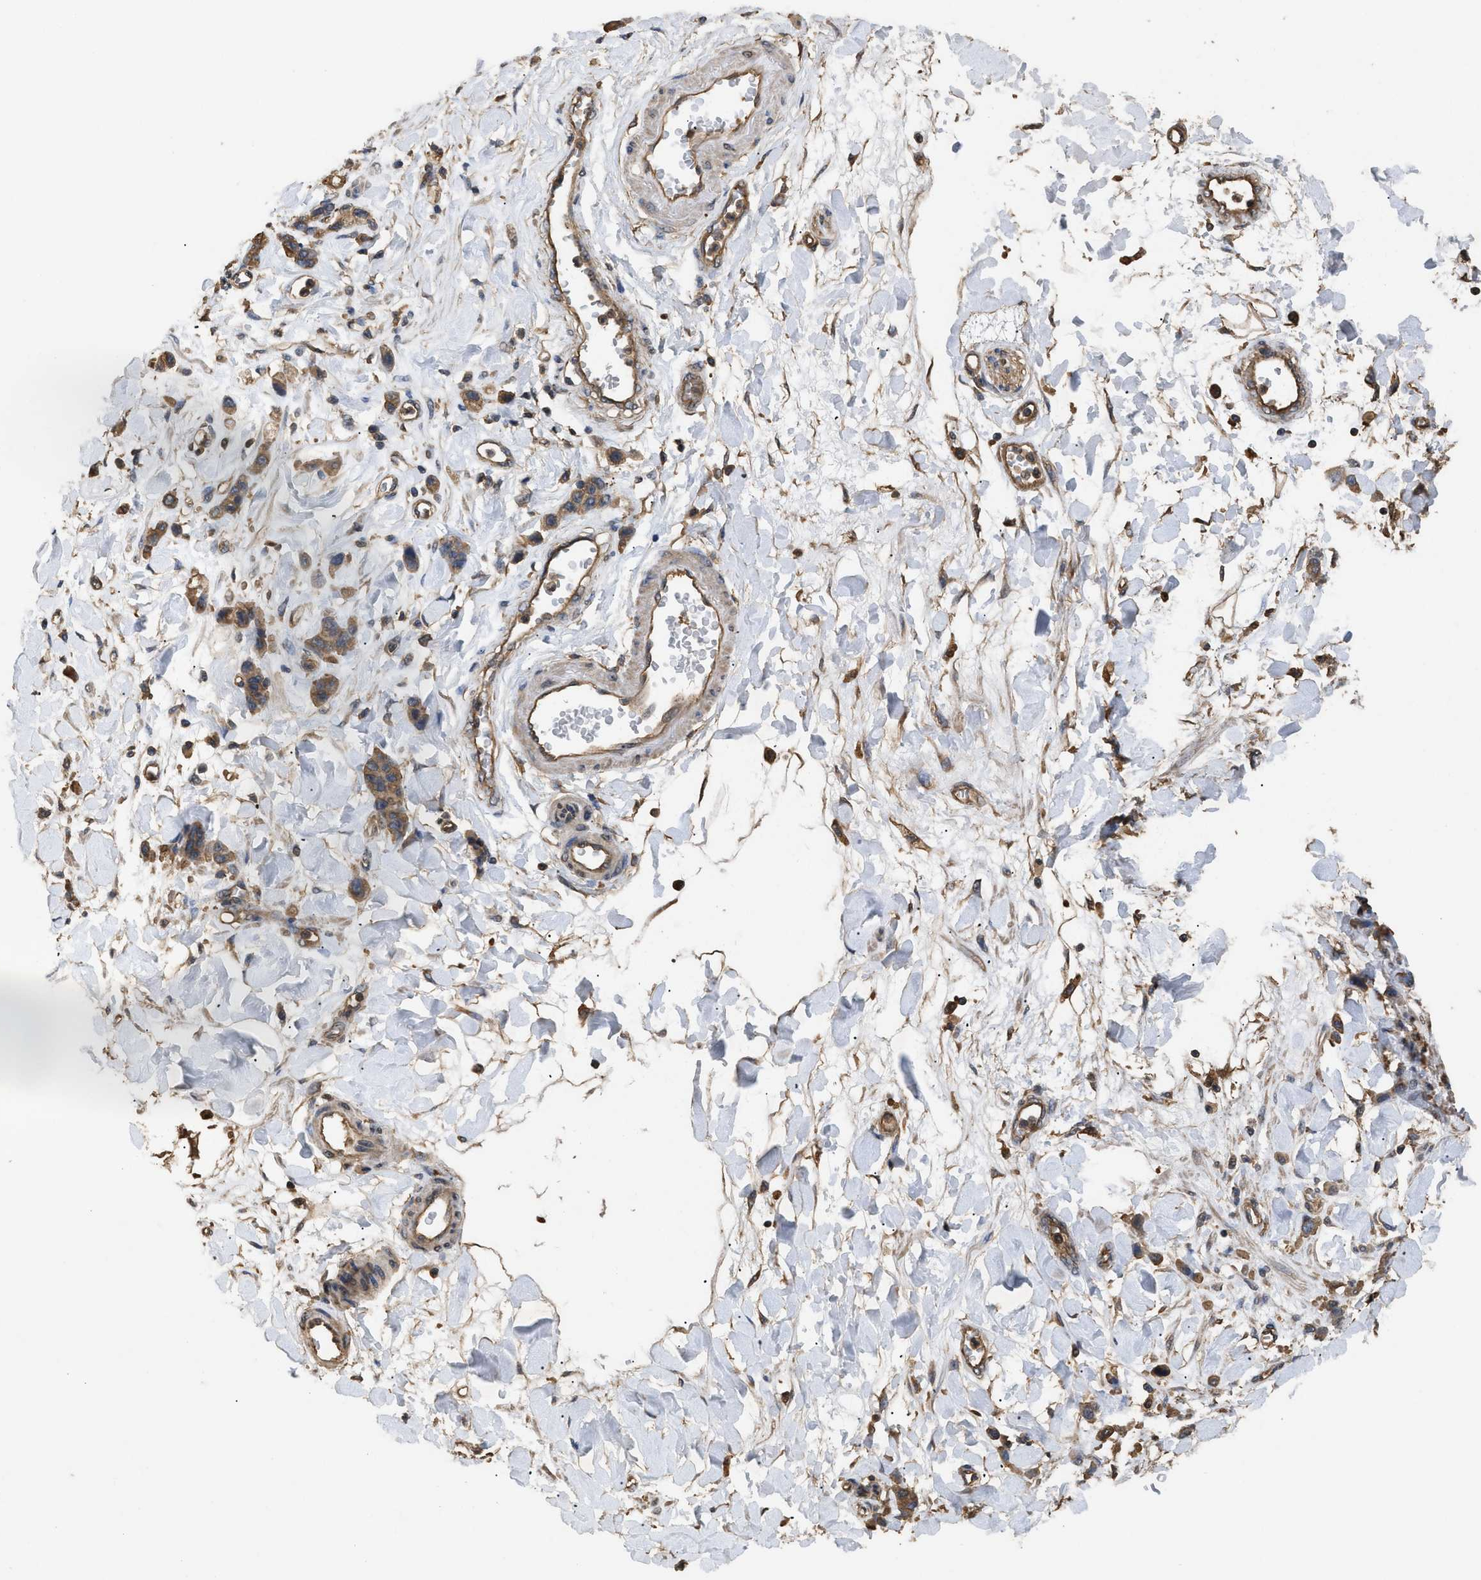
{"staining": {"intensity": "moderate", "quantity": ">75%", "location": "cytoplasmic/membranous"}, "tissue": "stomach cancer", "cell_type": "Tumor cells", "image_type": "cancer", "snomed": [{"axis": "morphology", "description": "Normal tissue, NOS"}, {"axis": "morphology", "description": "Adenocarcinoma, NOS"}, {"axis": "topography", "description": "Stomach"}], "caption": "Human stomach cancer (adenocarcinoma) stained for a protein (brown) exhibits moderate cytoplasmic/membranous positive staining in about >75% of tumor cells.", "gene": "CALM1", "patient": {"sex": "male", "age": 82}}